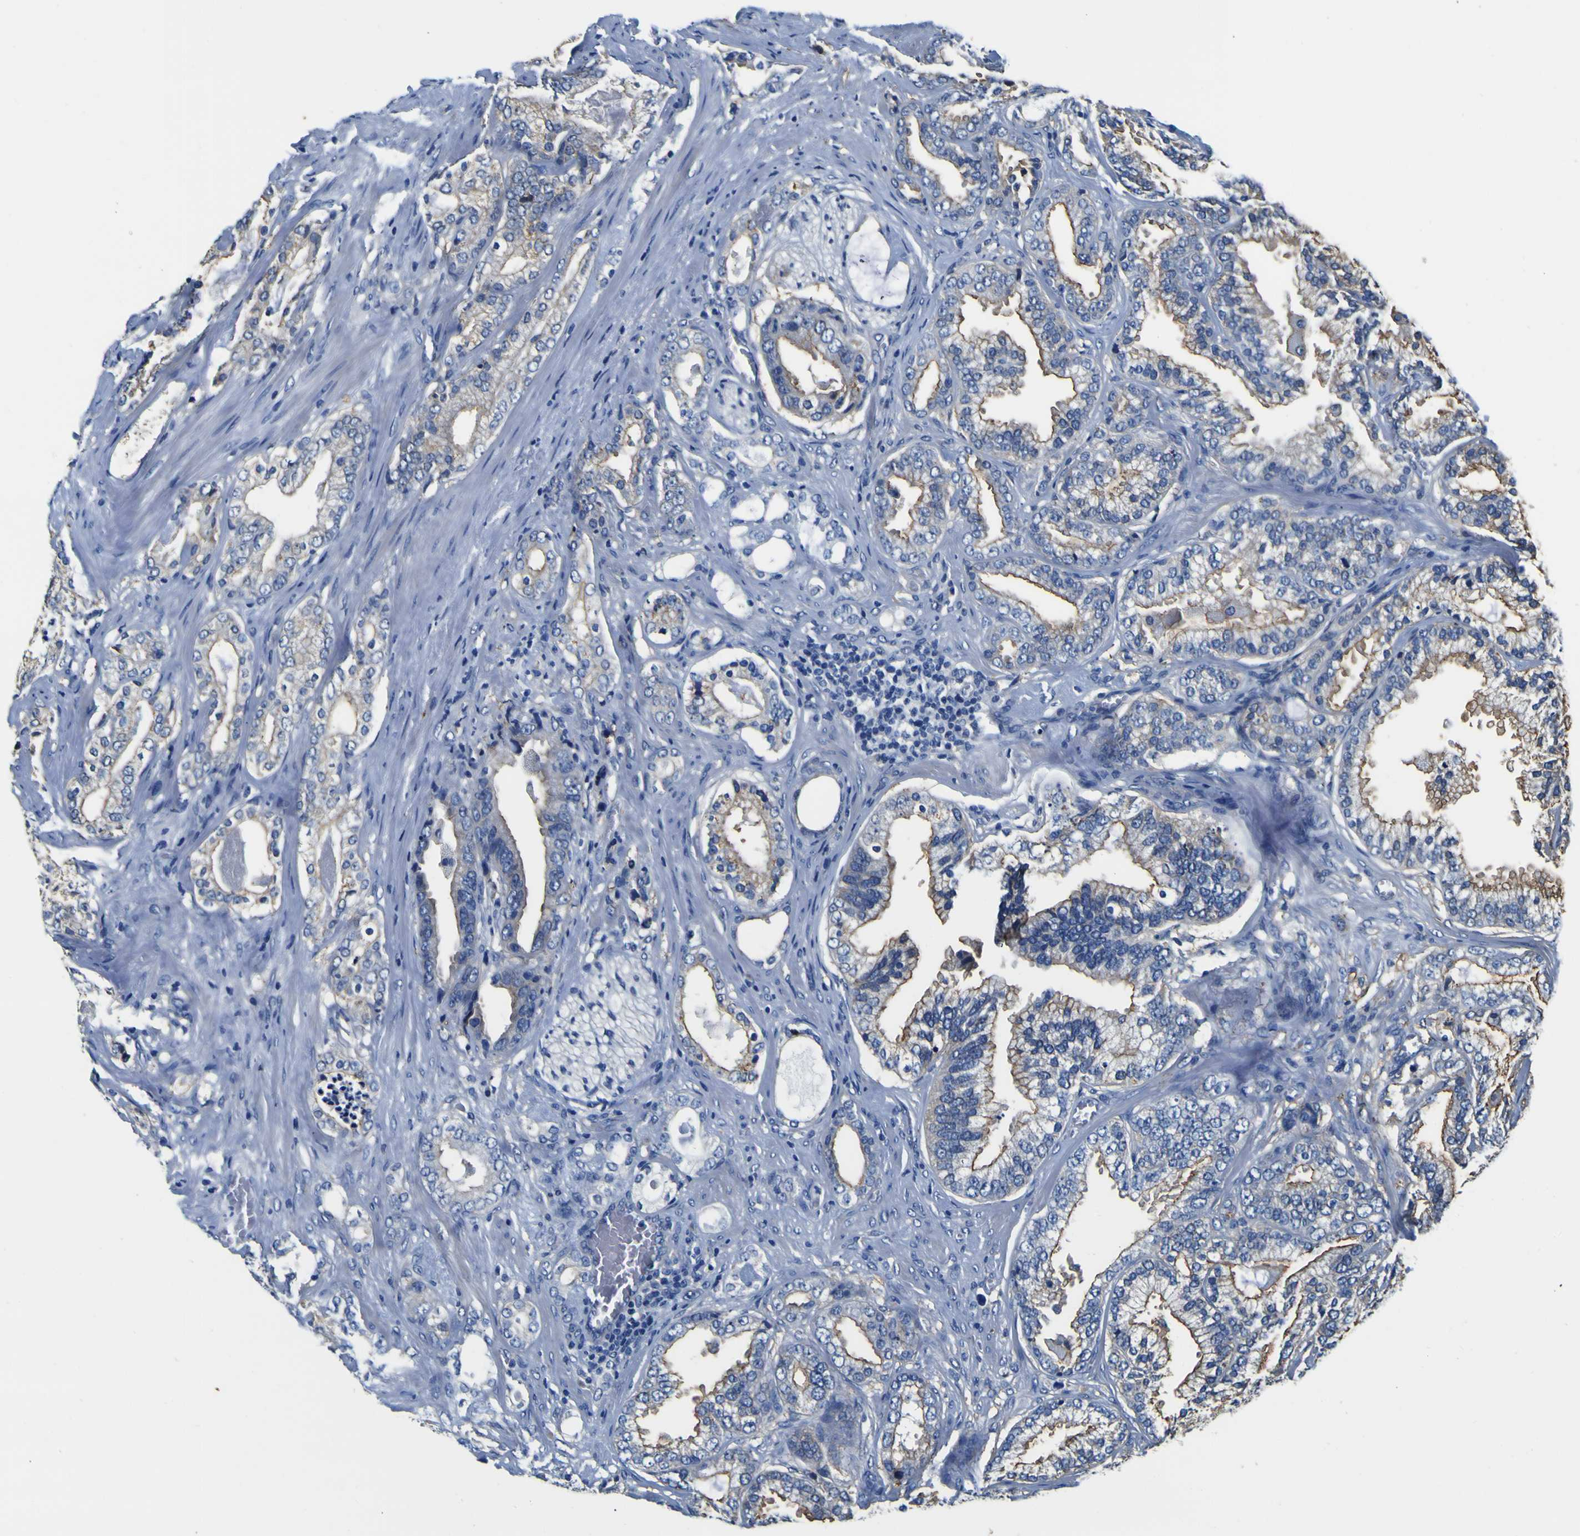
{"staining": {"intensity": "moderate", "quantity": "25%-75%", "location": "cytoplasmic/membranous"}, "tissue": "prostate cancer", "cell_type": "Tumor cells", "image_type": "cancer", "snomed": [{"axis": "morphology", "description": "Adenocarcinoma, Low grade"}, {"axis": "topography", "description": "Prostate"}], "caption": "Immunohistochemistry of prostate cancer (adenocarcinoma (low-grade)) reveals medium levels of moderate cytoplasmic/membranous staining in about 25%-75% of tumor cells. Using DAB (3,3'-diaminobenzidine) (brown) and hematoxylin (blue) stains, captured at high magnification using brightfield microscopy.", "gene": "PXDN", "patient": {"sex": "male", "age": 59}}